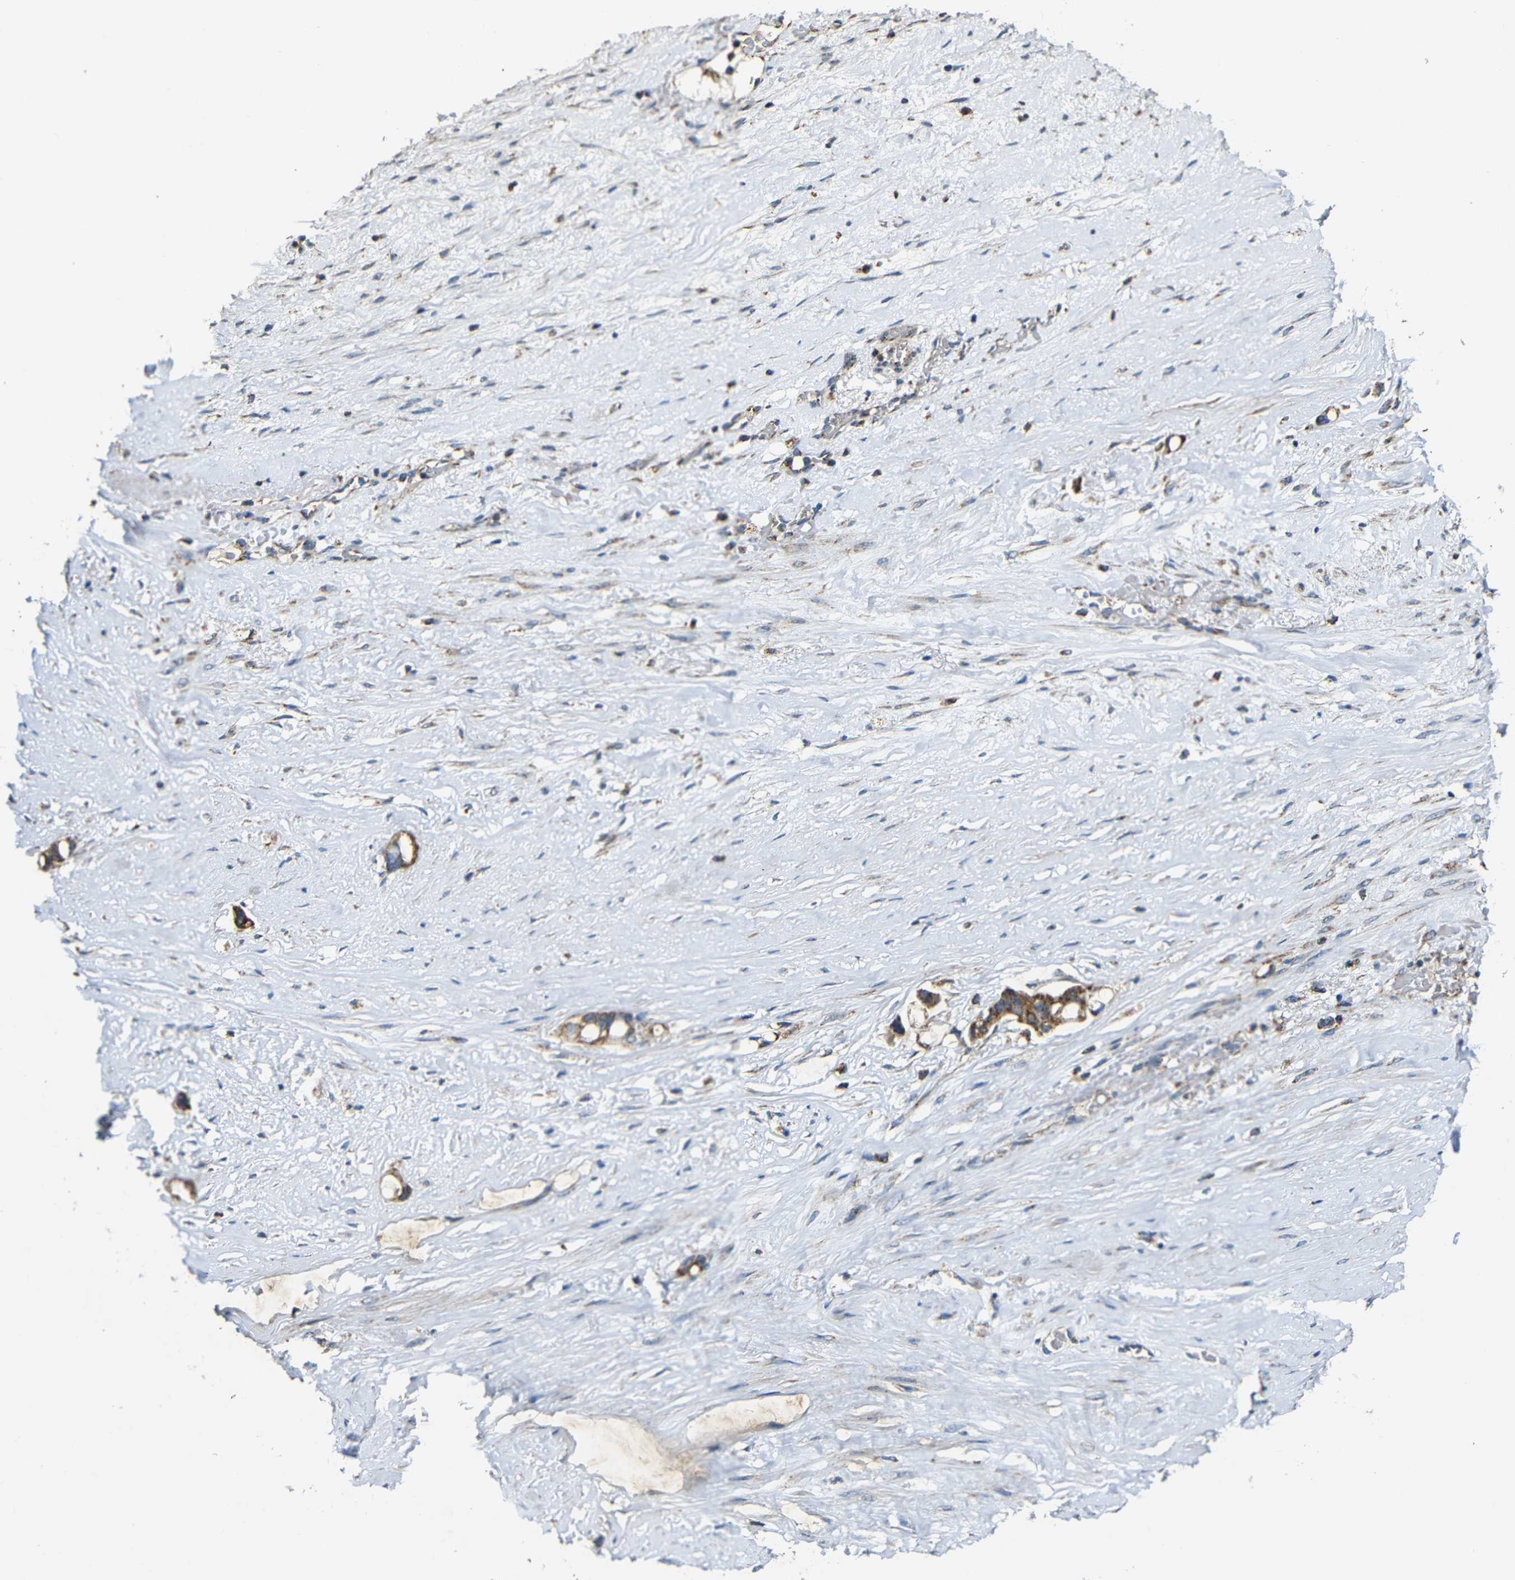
{"staining": {"intensity": "moderate", "quantity": ">75%", "location": "cytoplasmic/membranous"}, "tissue": "liver cancer", "cell_type": "Tumor cells", "image_type": "cancer", "snomed": [{"axis": "morphology", "description": "Cholangiocarcinoma"}, {"axis": "topography", "description": "Liver"}], "caption": "There is medium levels of moderate cytoplasmic/membranous expression in tumor cells of liver cancer (cholangiocarcinoma), as demonstrated by immunohistochemical staining (brown color).", "gene": "NR3C2", "patient": {"sex": "female", "age": 65}}